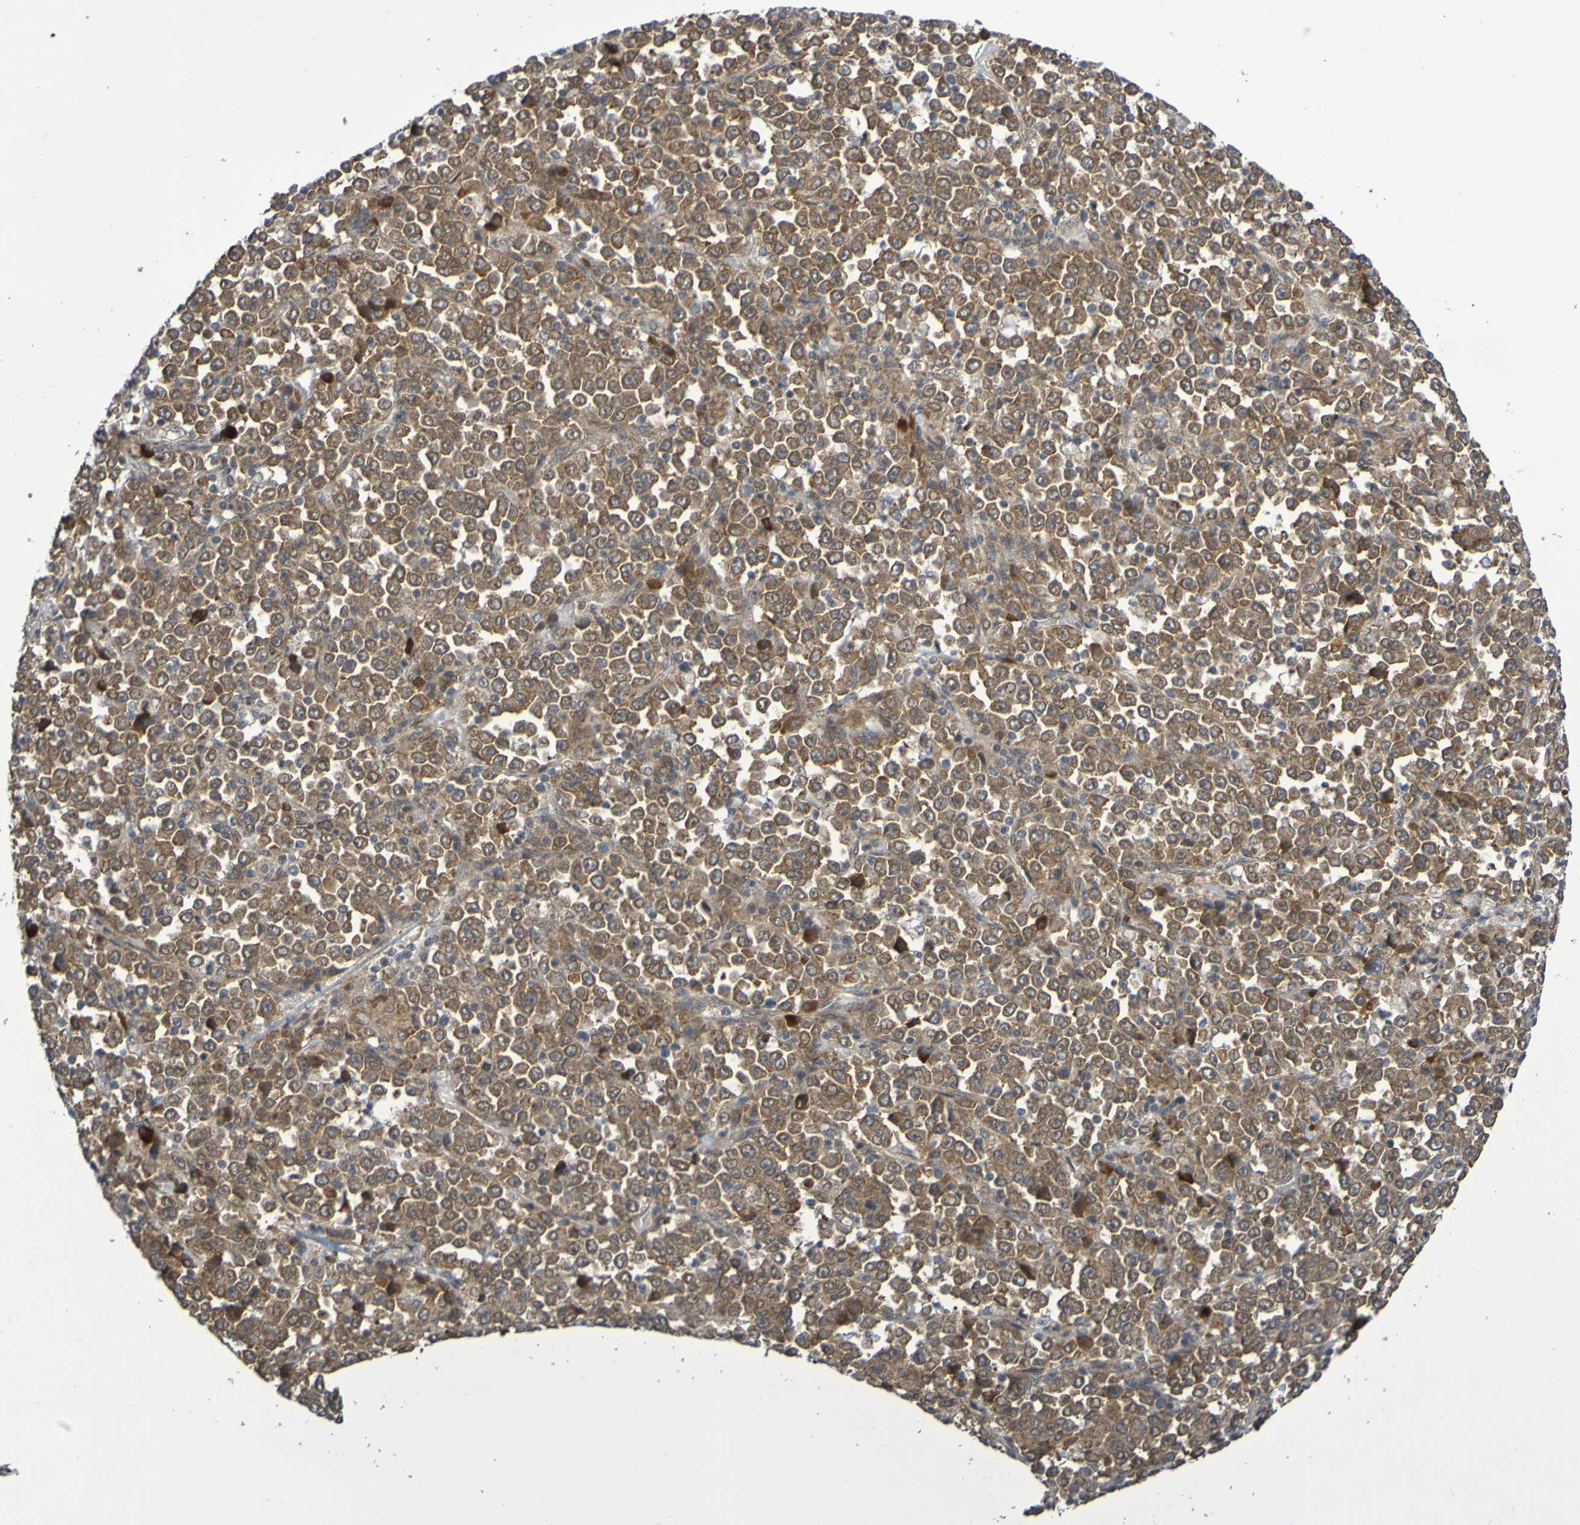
{"staining": {"intensity": "moderate", "quantity": ">75%", "location": "cytoplasmic/membranous"}, "tissue": "stomach cancer", "cell_type": "Tumor cells", "image_type": "cancer", "snomed": [{"axis": "morphology", "description": "Normal tissue, NOS"}, {"axis": "morphology", "description": "Adenocarcinoma, NOS"}, {"axis": "topography", "description": "Stomach, upper"}, {"axis": "topography", "description": "Stomach"}], "caption": "Stomach adenocarcinoma was stained to show a protein in brown. There is medium levels of moderate cytoplasmic/membranous staining in about >75% of tumor cells.", "gene": "ITLN1", "patient": {"sex": "male", "age": 59}}